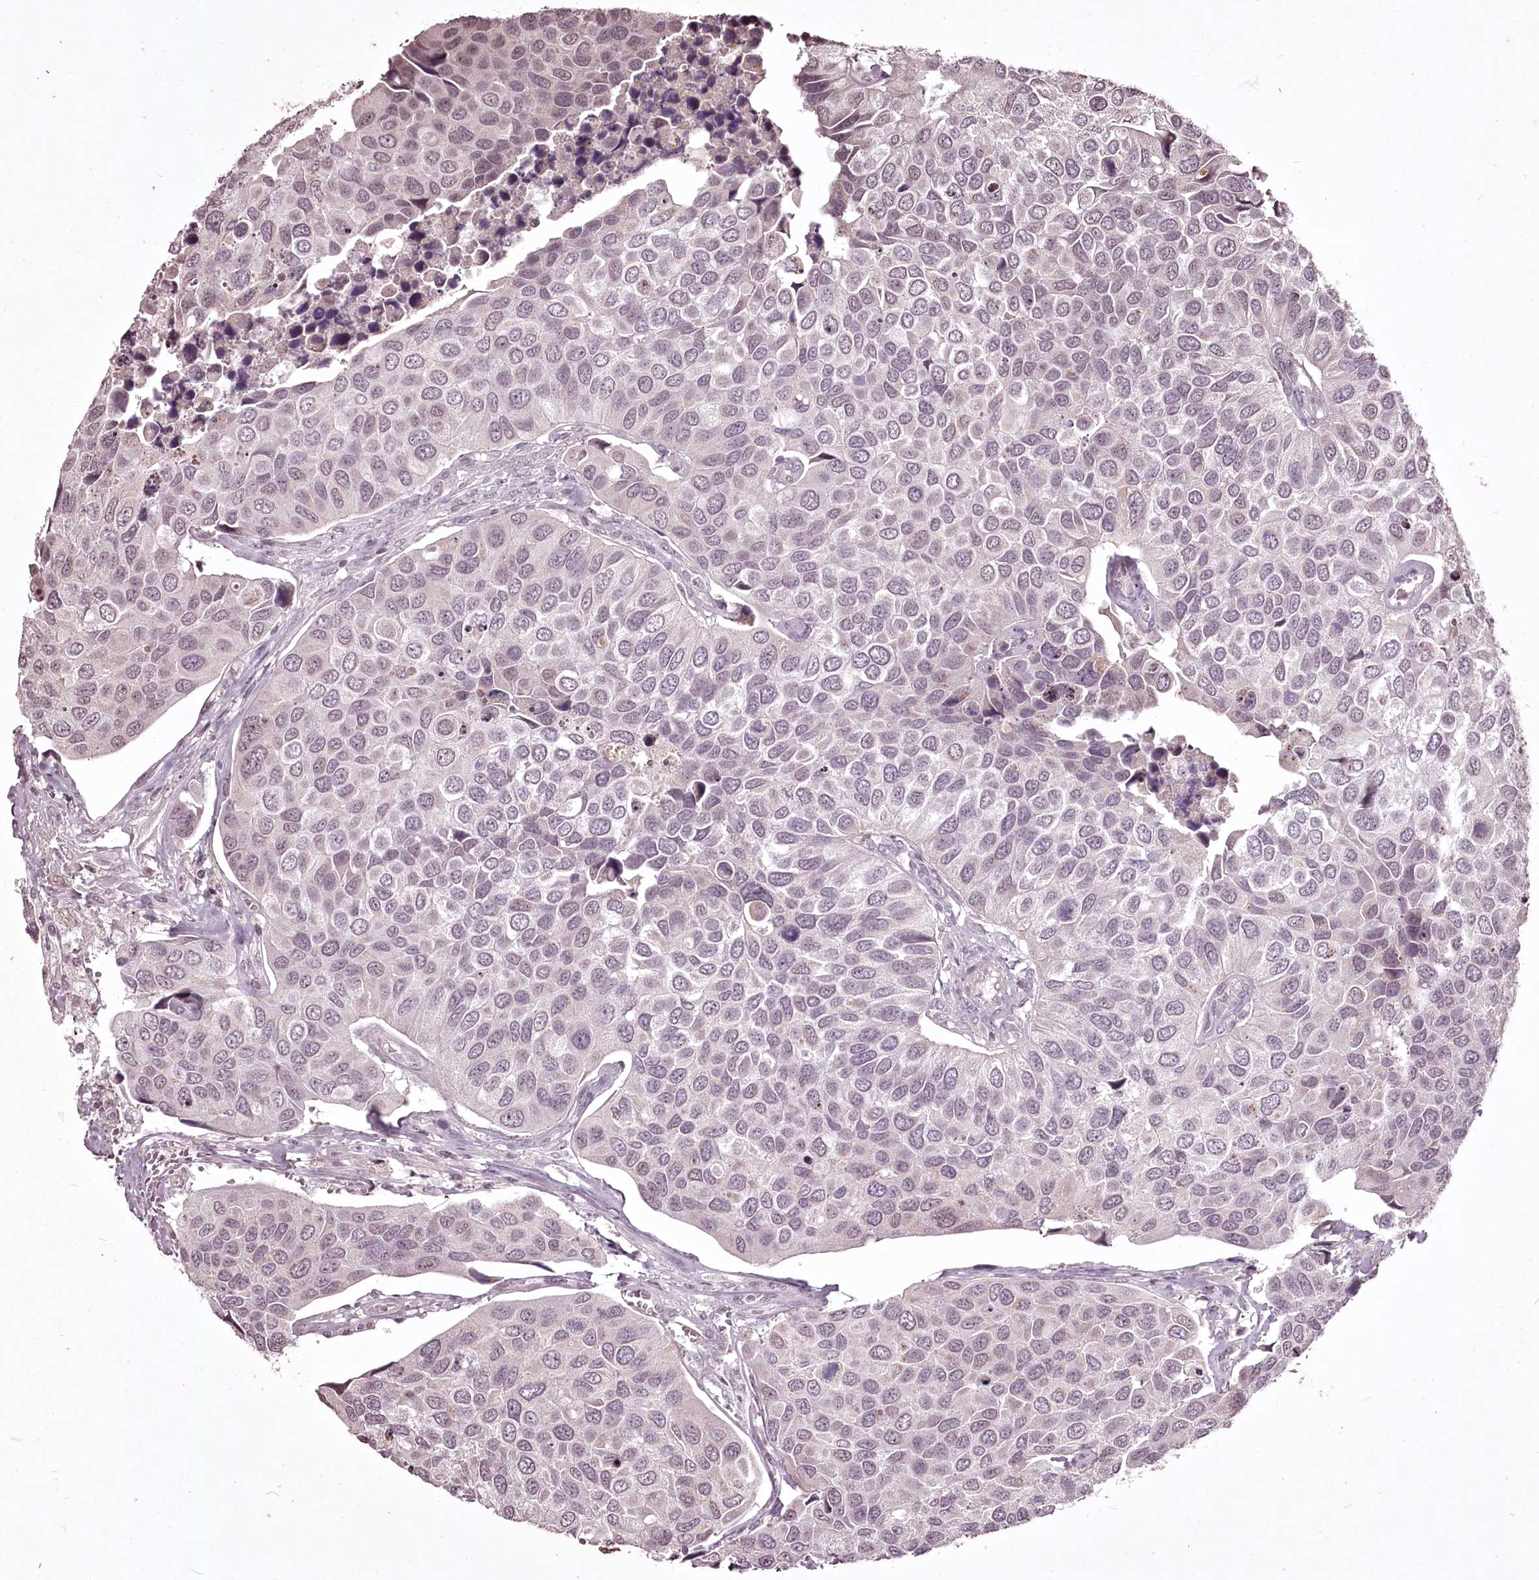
{"staining": {"intensity": "weak", "quantity": "<25%", "location": "nuclear"}, "tissue": "urothelial cancer", "cell_type": "Tumor cells", "image_type": "cancer", "snomed": [{"axis": "morphology", "description": "Urothelial carcinoma, High grade"}, {"axis": "topography", "description": "Urinary bladder"}], "caption": "An immunohistochemistry image of urothelial cancer is shown. There is no staining in tumor cells of urothelial cancer. Brightfield microscopy of IHC stained with DAB (brown) and hematoxylin (blue), captured at high magnification.", "gene": "ADRA1D", "patient": {"sex": "male", "age": 74}}